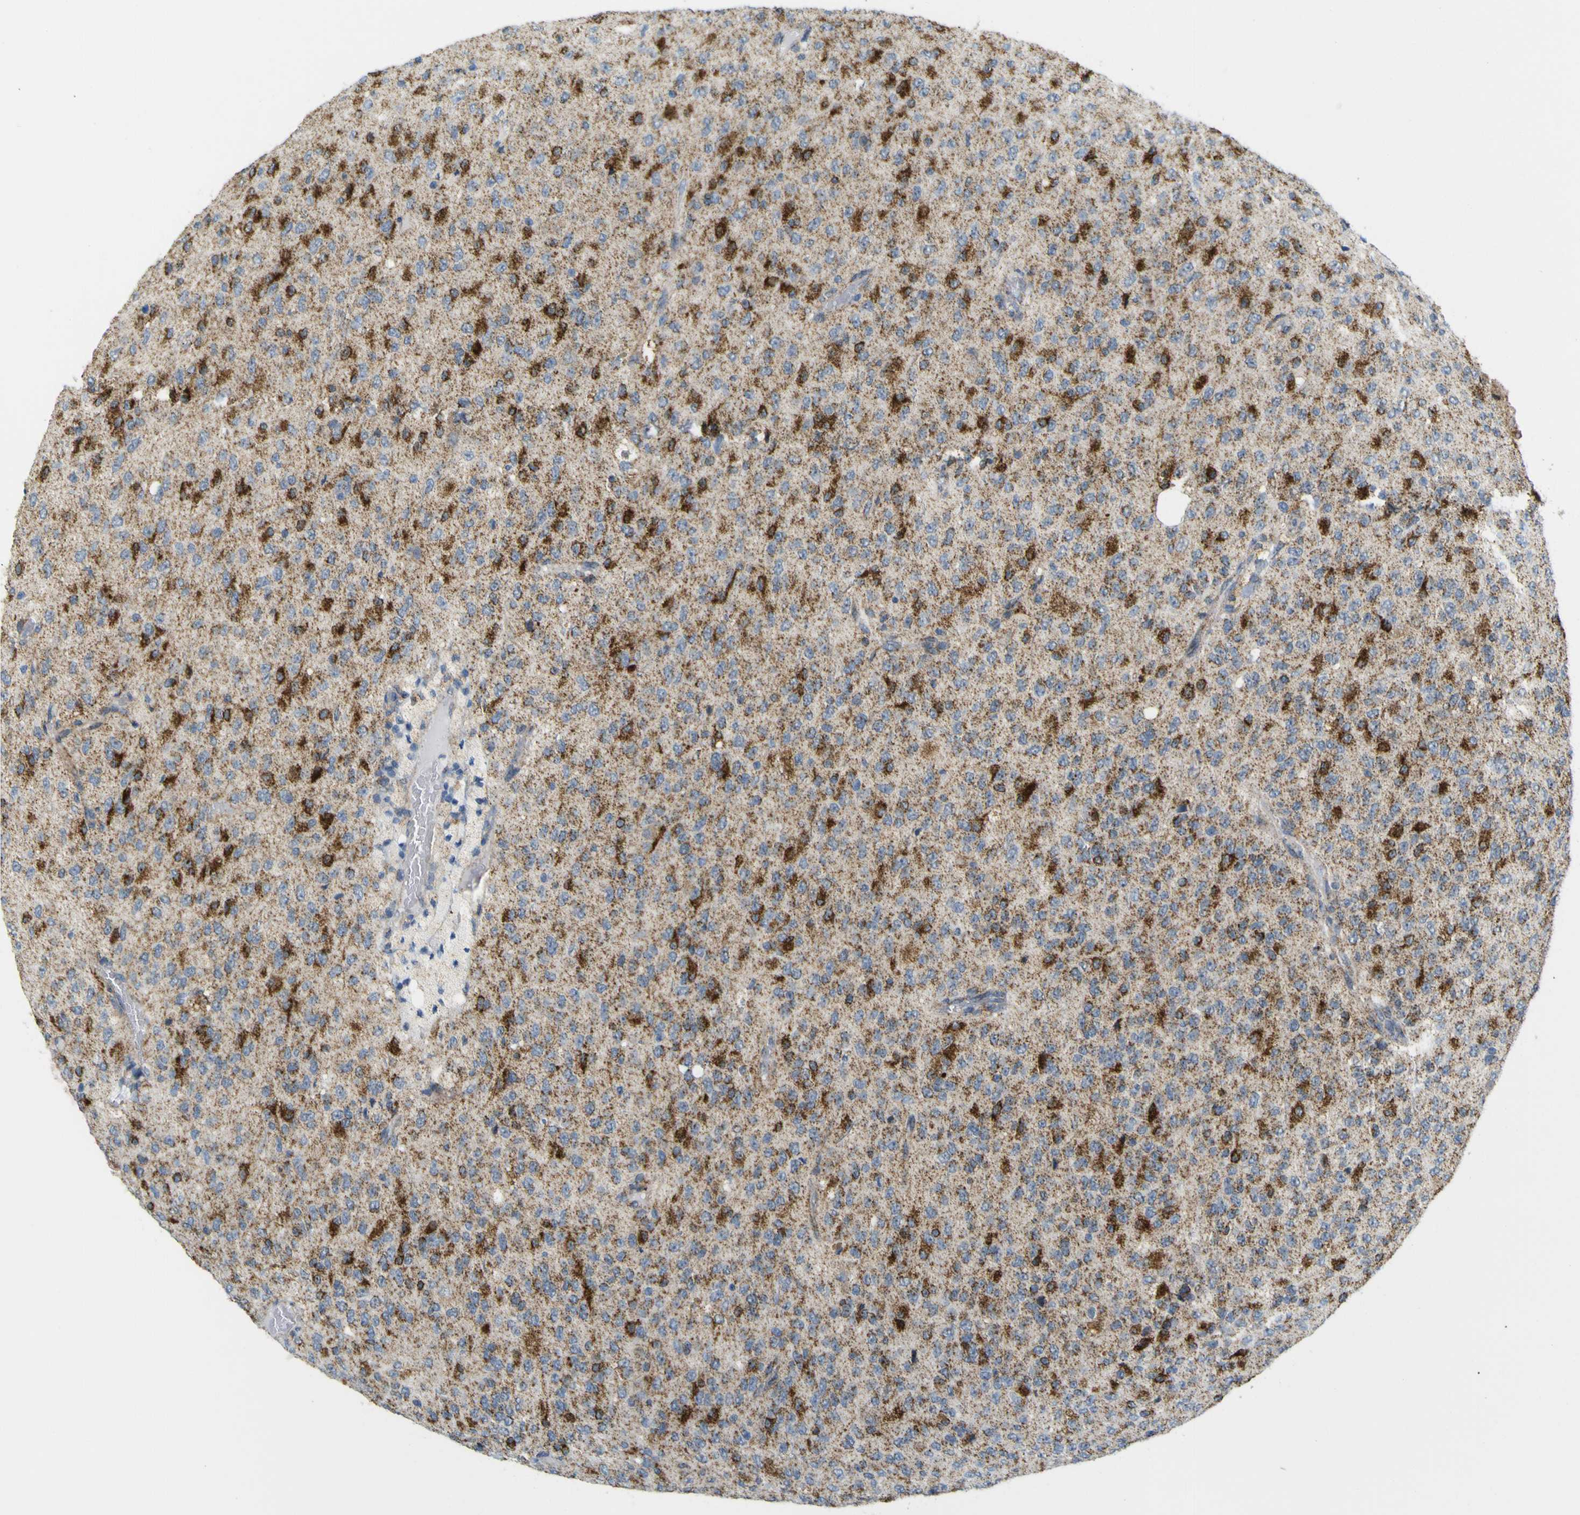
{"staining": {"intensity": "moderate", "quantity": "25%-75%", "location": "cytoplasmic/membranous"}, "tissue": "glioma", "cell_type": "Tumor cells", "image_type": "cancer", "snomed": [{"axis": "morphology", "description": "Glioma, malignant, High grade"}, {"axis": "topography", "description": "pancreas cauda"}], "caption": "Human high-grade glioma (malignant) stained with a protein marker shows moderate staining in tumor cells.", "gene": "ACBD5", "patient": {"sex": "male", "age": 60}}